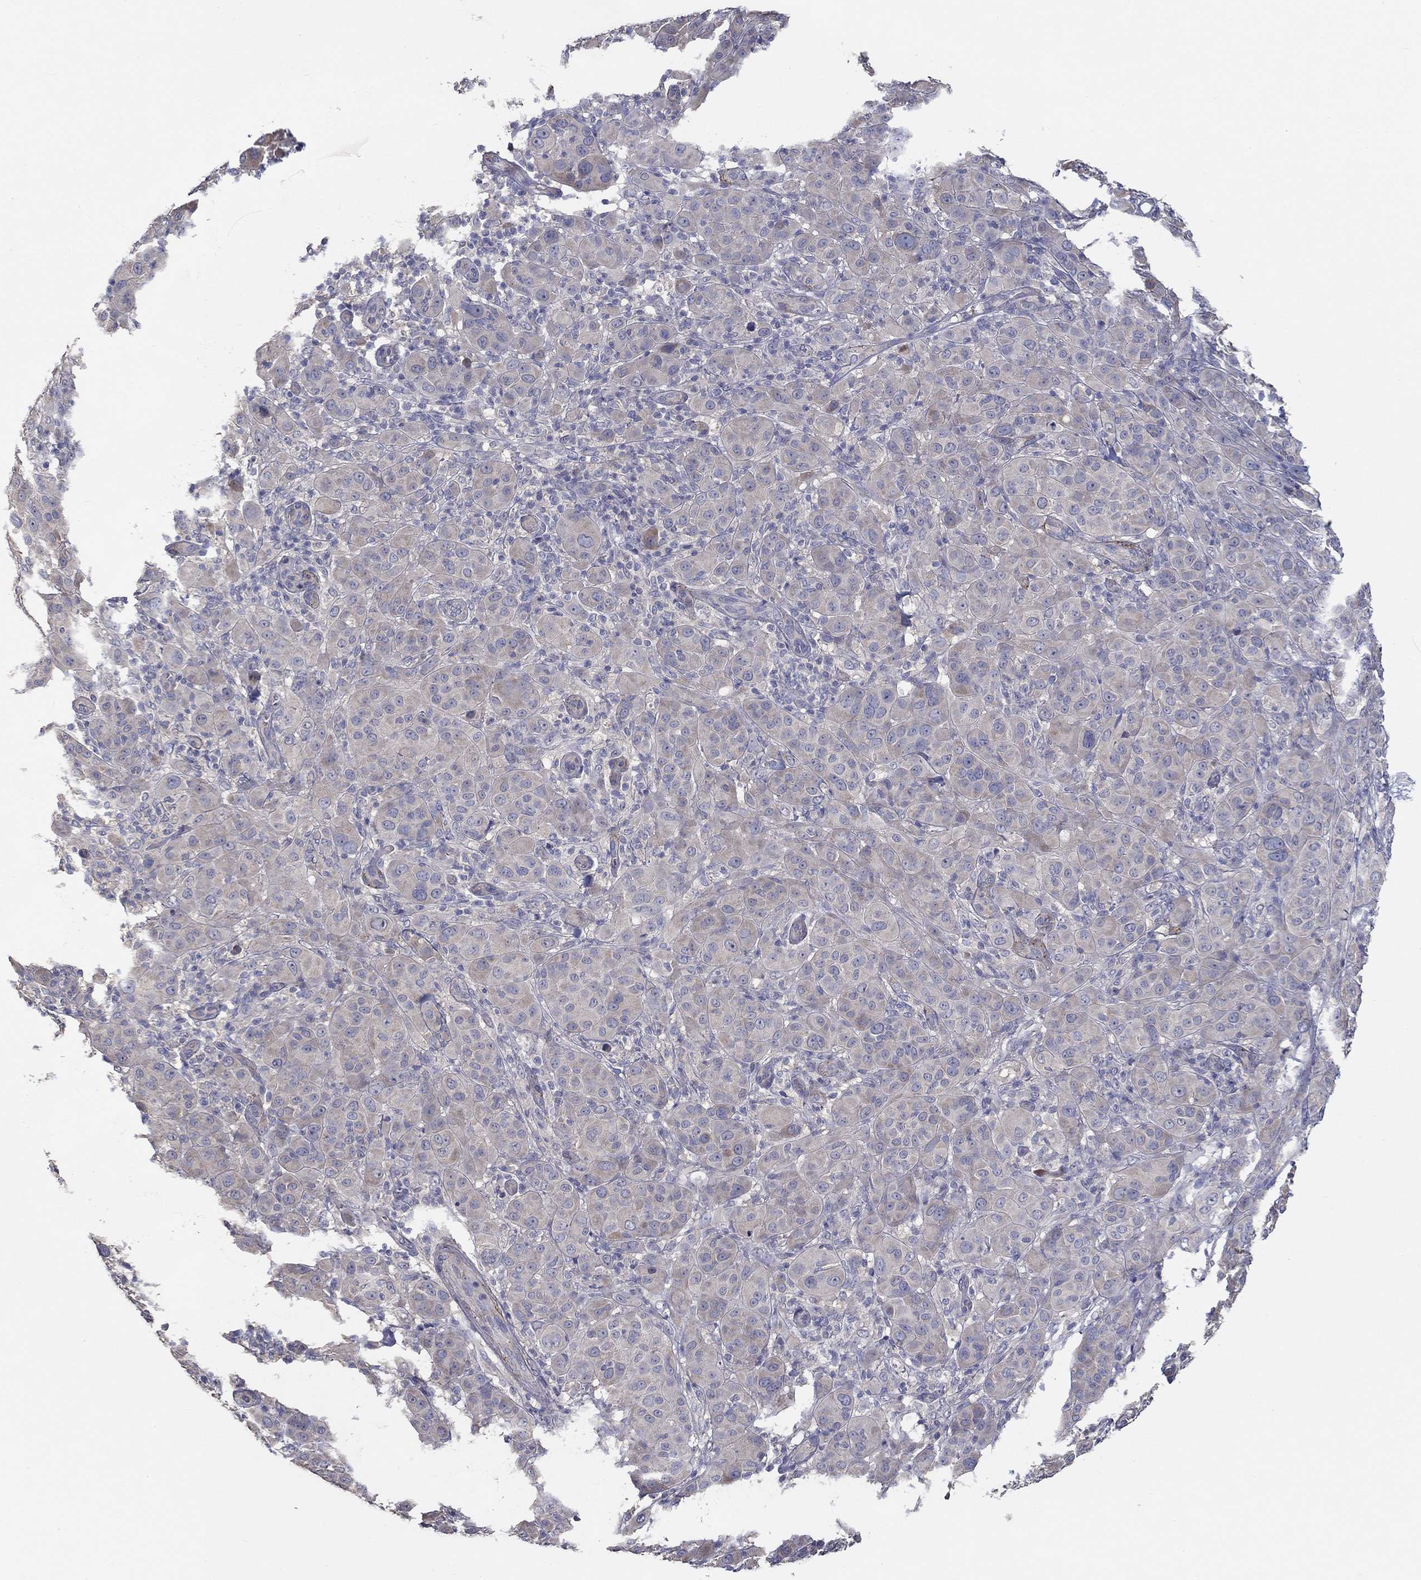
{"staining": {"intensity": "negative", "quantity": "none", "location": "none"}, "tissue": "melanoma", "cell_type": "Tumor cells", "image_type": "cancer", "snomed": [{"axis": "morphology", "description": "Malignant melanoma, NOS"}, {"axis": "topography", "description": "Skin"}], "caption": "Immunohistochemistry image of melanoma stained for a protein (brown), which displays no staining in tumor cells.", "gene": "DOCK3", "patient": {"sex": "female", "age": 87}}